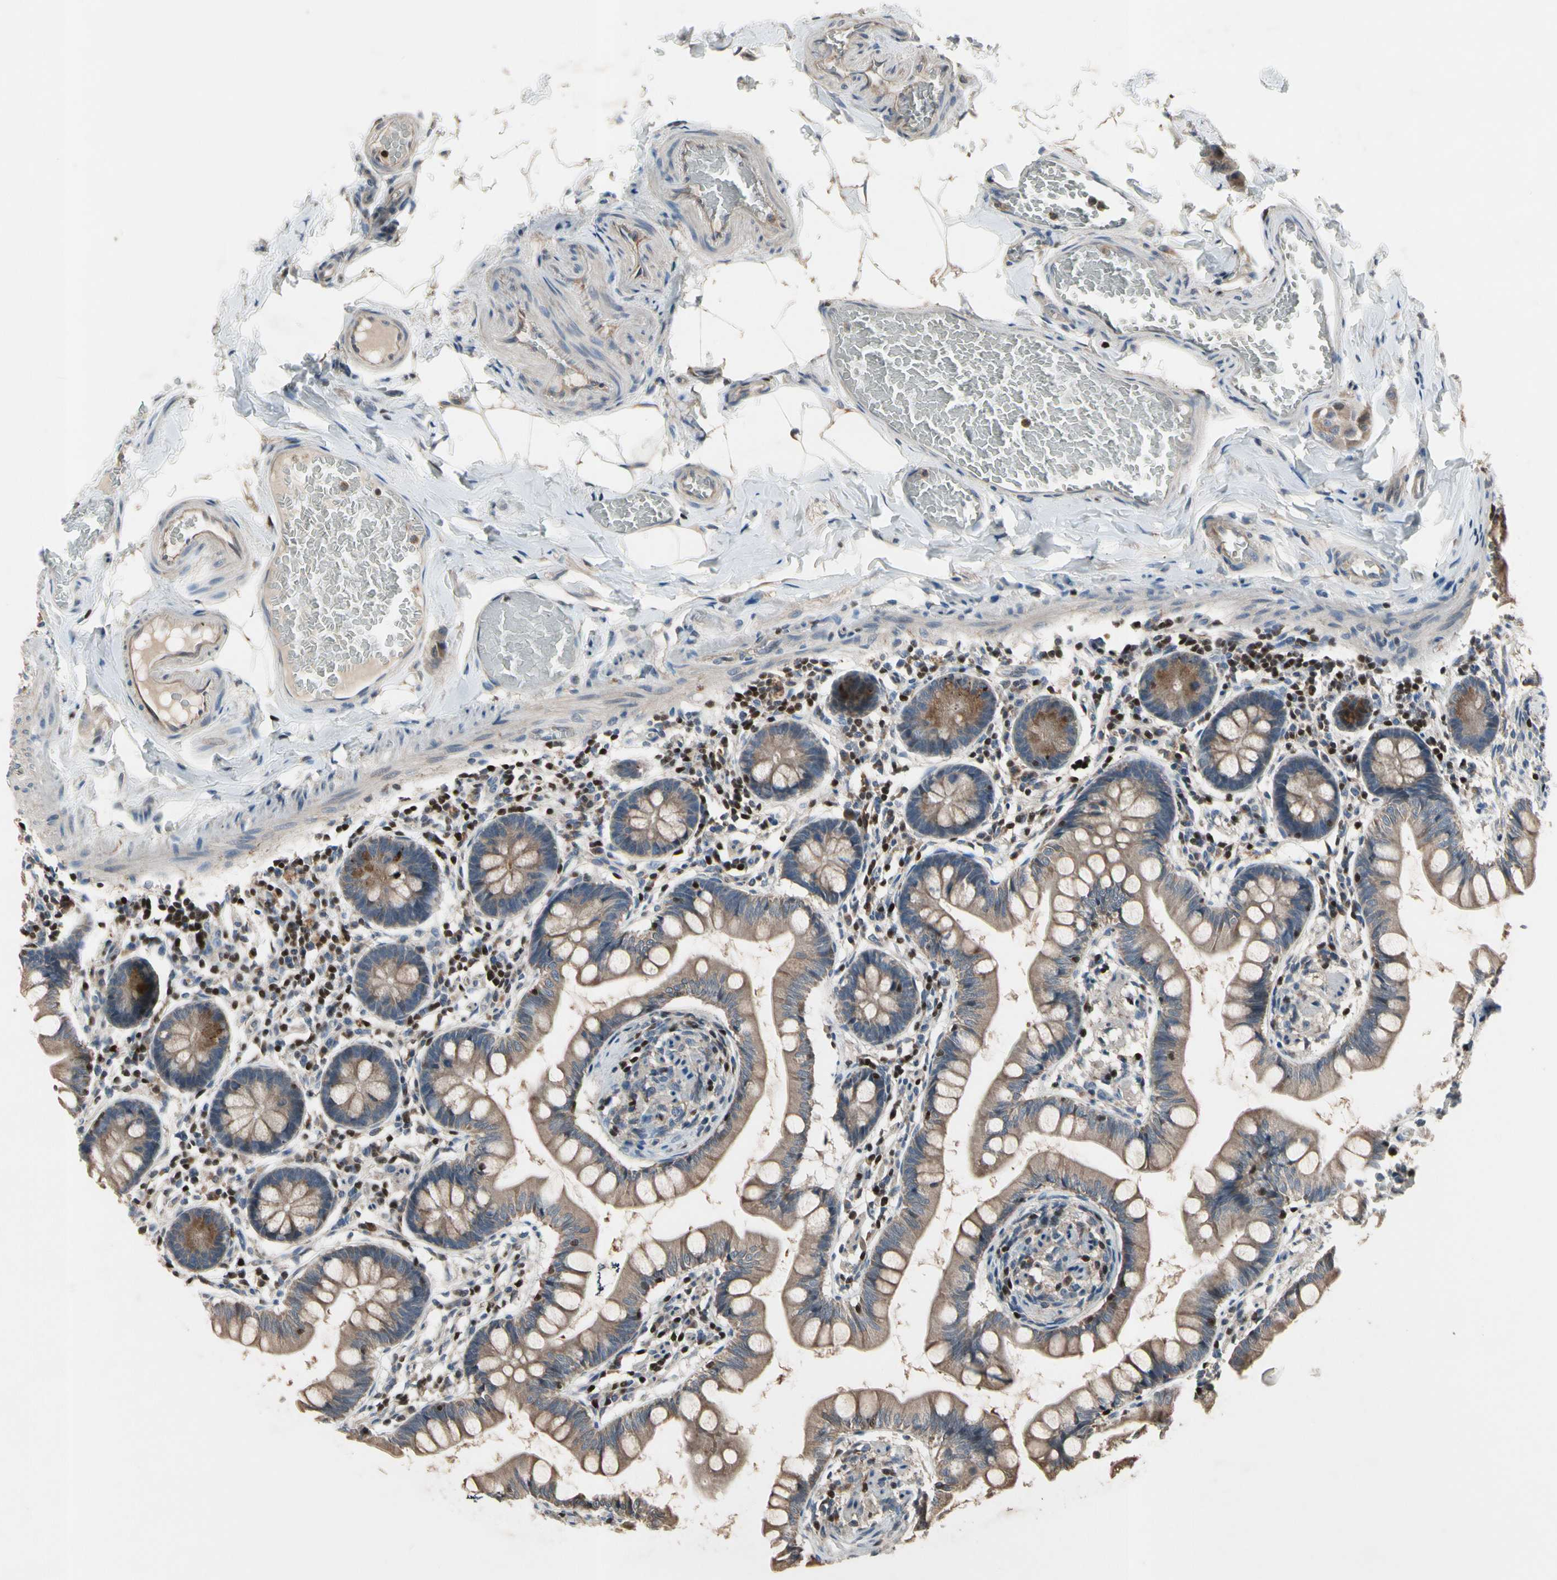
{"staining": {"intensity": "moderate", "quantity": "25%-75%", "location": "cytoplasmic/membranous"}, "tissue": "small intestine", "cell_type": "Glandular cells", "image_type": "normal", "snomed": [{"axis": "morphology", "description": "Normal tissue, NOS"}, {"axis": "topography", "description": "Small intestine"}], "caption": "Immunohistochemical staining of normal human small intestine exhibits moderate cytoplasmic/membranous protein expression in about 25%-75% of glandular cells. The staining was performed using DAB (3,3'-diaminobenzidine) to visualize the protein expression in brown, while the nuclei were stained in blue with hematoxylin (Magnification: 20x).", "gene": "TBX21", "patient": {"sex": "male", "age": 41}}